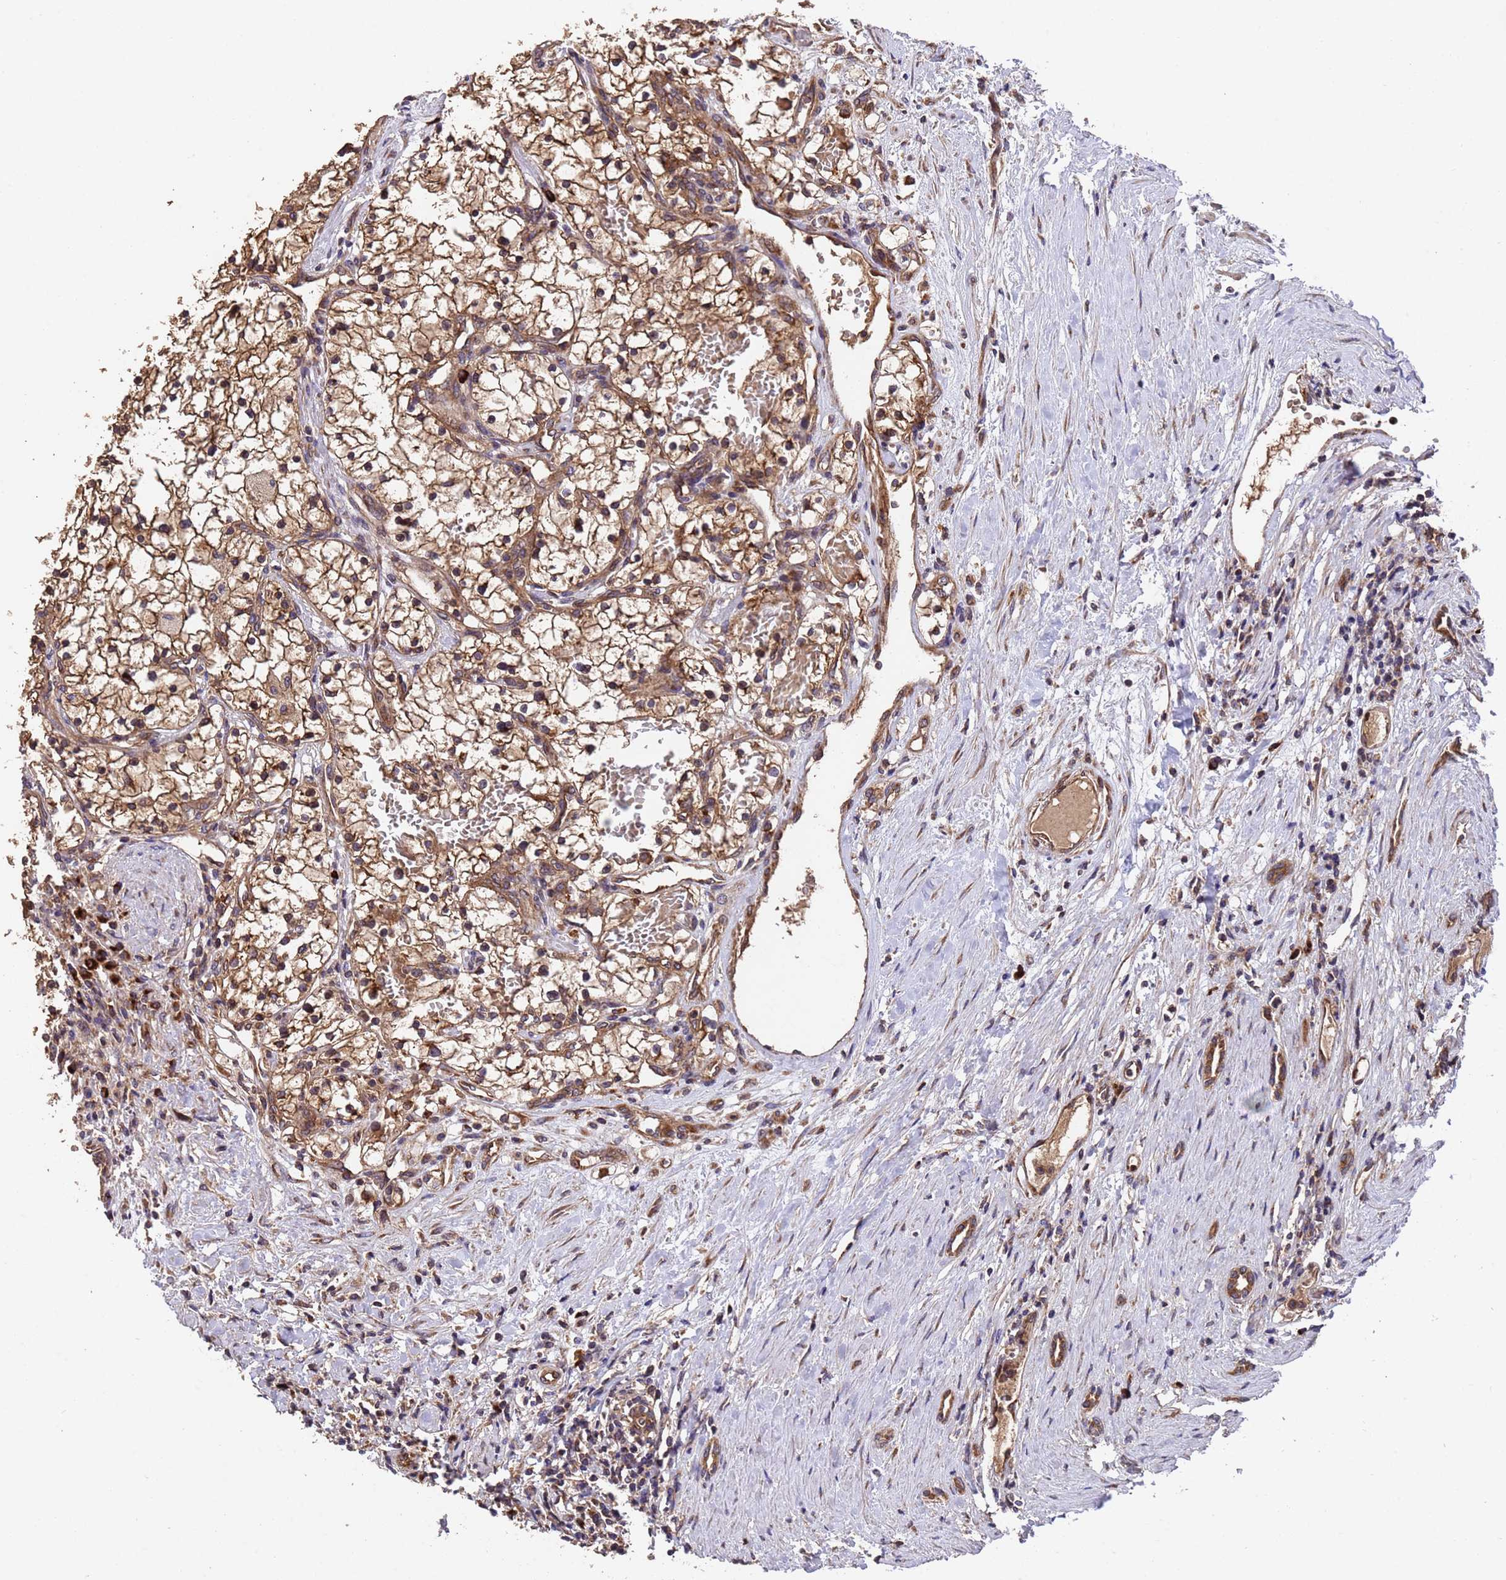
{"staining": {"intensity": "moderate", "quantity": ">75%", "location": "cytoplasmic/membranous"}, "tissue": "renal cancer", "cell_type": "Tumor cells", "image_type": "cancer", "snomed": [{"axis": "morphology", "description": "Normal tissue, NOS"}, {"axis": "morphology", "description": "Adenocarcinoma, NOS"}, {"axis": "topography", "description": "Kidney"}], "caption": "Renal cancer stained with immunohistochemistry shows moderate cytoplasmic/membranous positivity in about >75% of tumor cells. The staining was performed using DAB, with brown indicating positive protein expression. Nuclei are stained blue with hematoxylin.", "gene": "TSR3", "patient": {"sex": "male", "age": 68}}